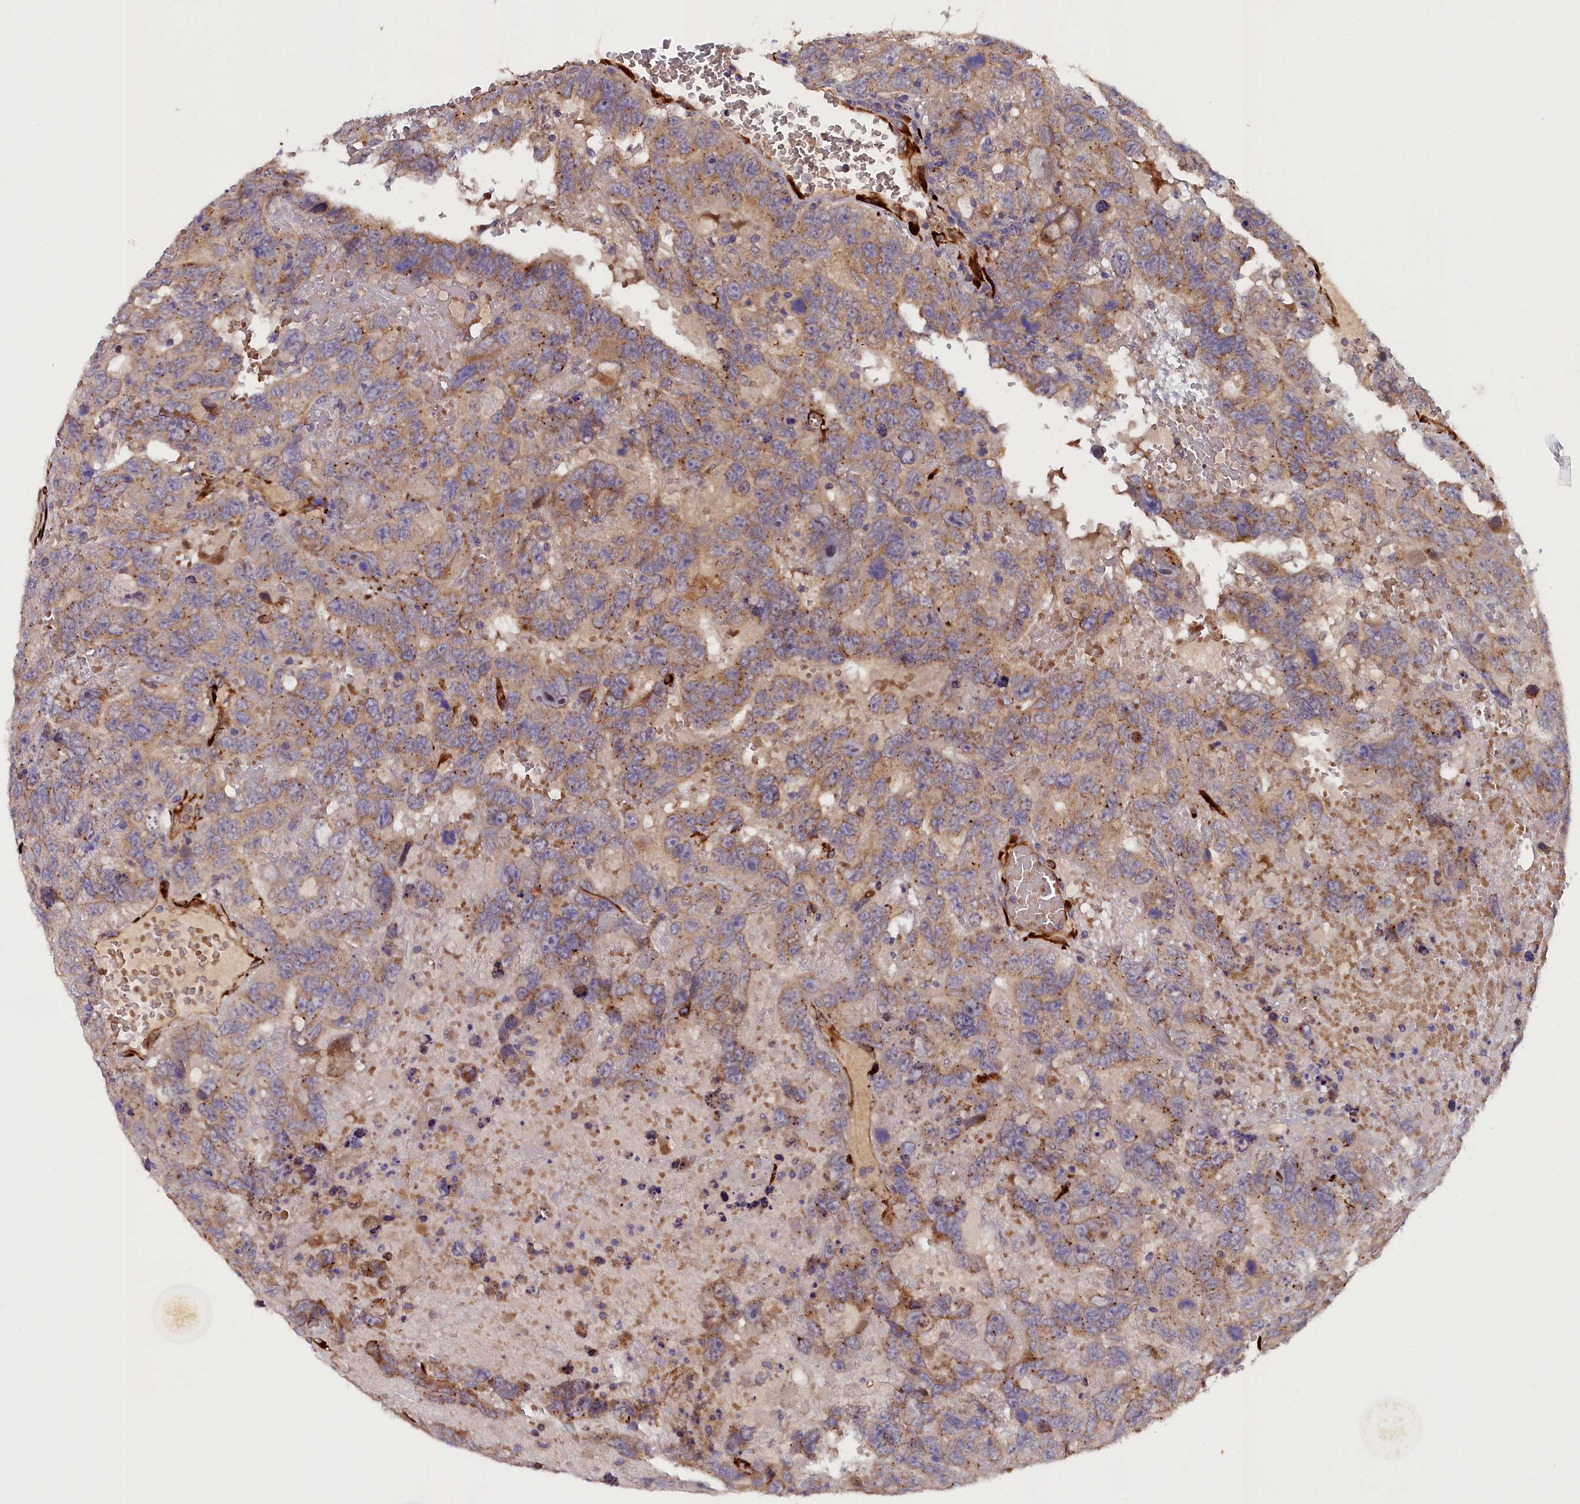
{"staining": {"intensity": "weak", "quantity": ">75%", "location": "cytoplasmic/membranous"}, "tissue": "testis cancer", "cell_type": "Tumor cells", "image_type": "cancer", "snomed": [{"axis": "morphology", "description": "Carcinoma, Embryonal, NOS"}, {"axis": "topography", "description": "Testis"}], "caption": "IHC (DAB) staining of human testis cancer reveals weak cytoplasmic/membranous protein staining in approximately >75% of tumor cells.", "gene": "ARRDC4", "patient": {"sex": "male", "age": 45}}